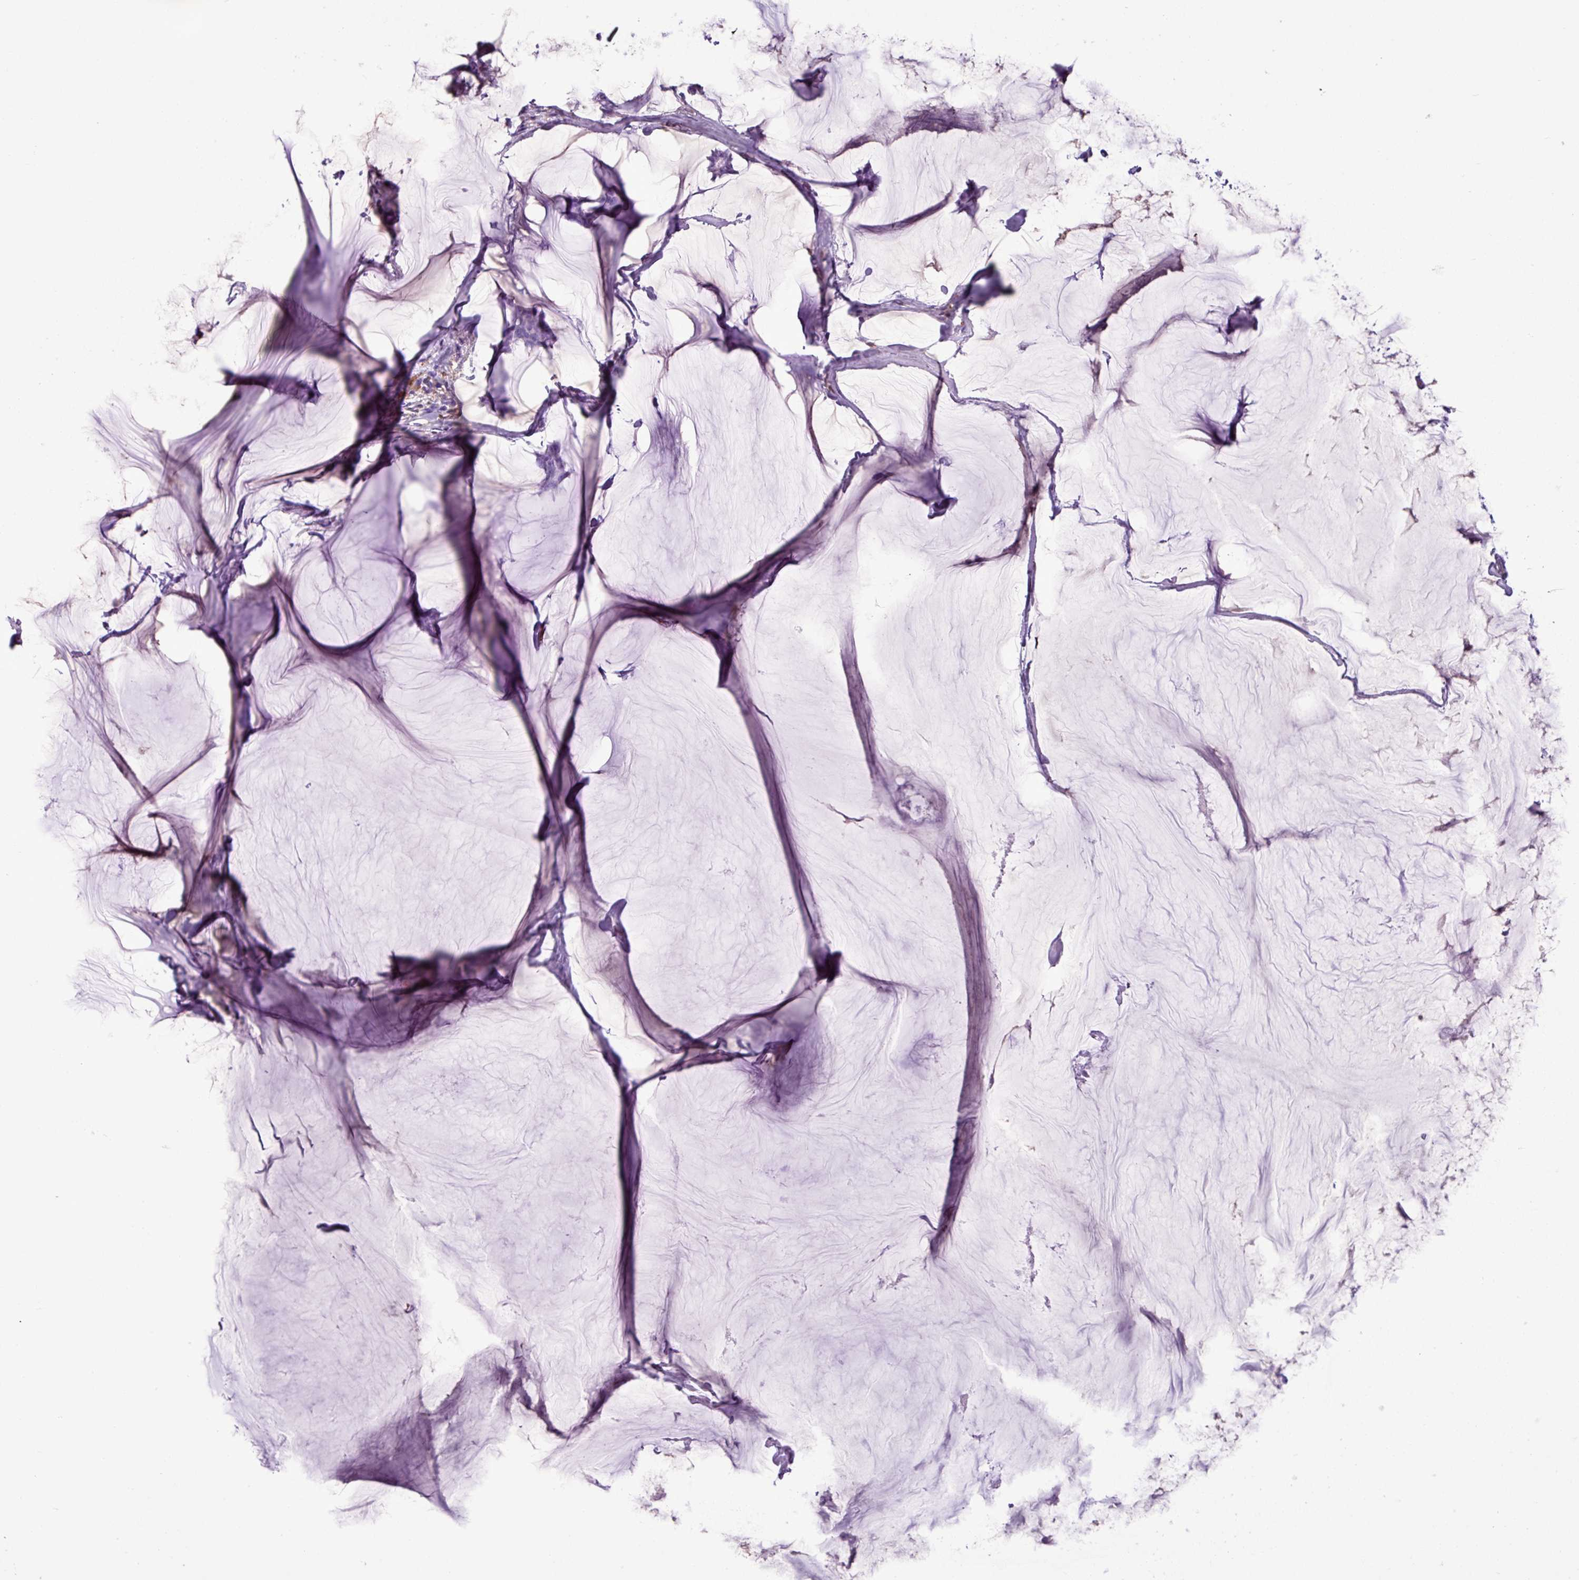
{"staining": {"intensity": "negative", "quantity": "none", "location": "none"}, "tissue": "breast cancer", "cell_type": "Tumor cells", "image_type": "cancer", "snomed": [{"axis": "morphology", "description": "Duct carcinoma"}, {"axis": "topography", "description": "Breast"}], "caption": "A high-resolution photomicrograph shows immunohistochemistry staining of breast cancer, which displays no significant expression in tumor cells.", "gene": "TMEM200C", "patient": {"sex": "female", "age": 93}}